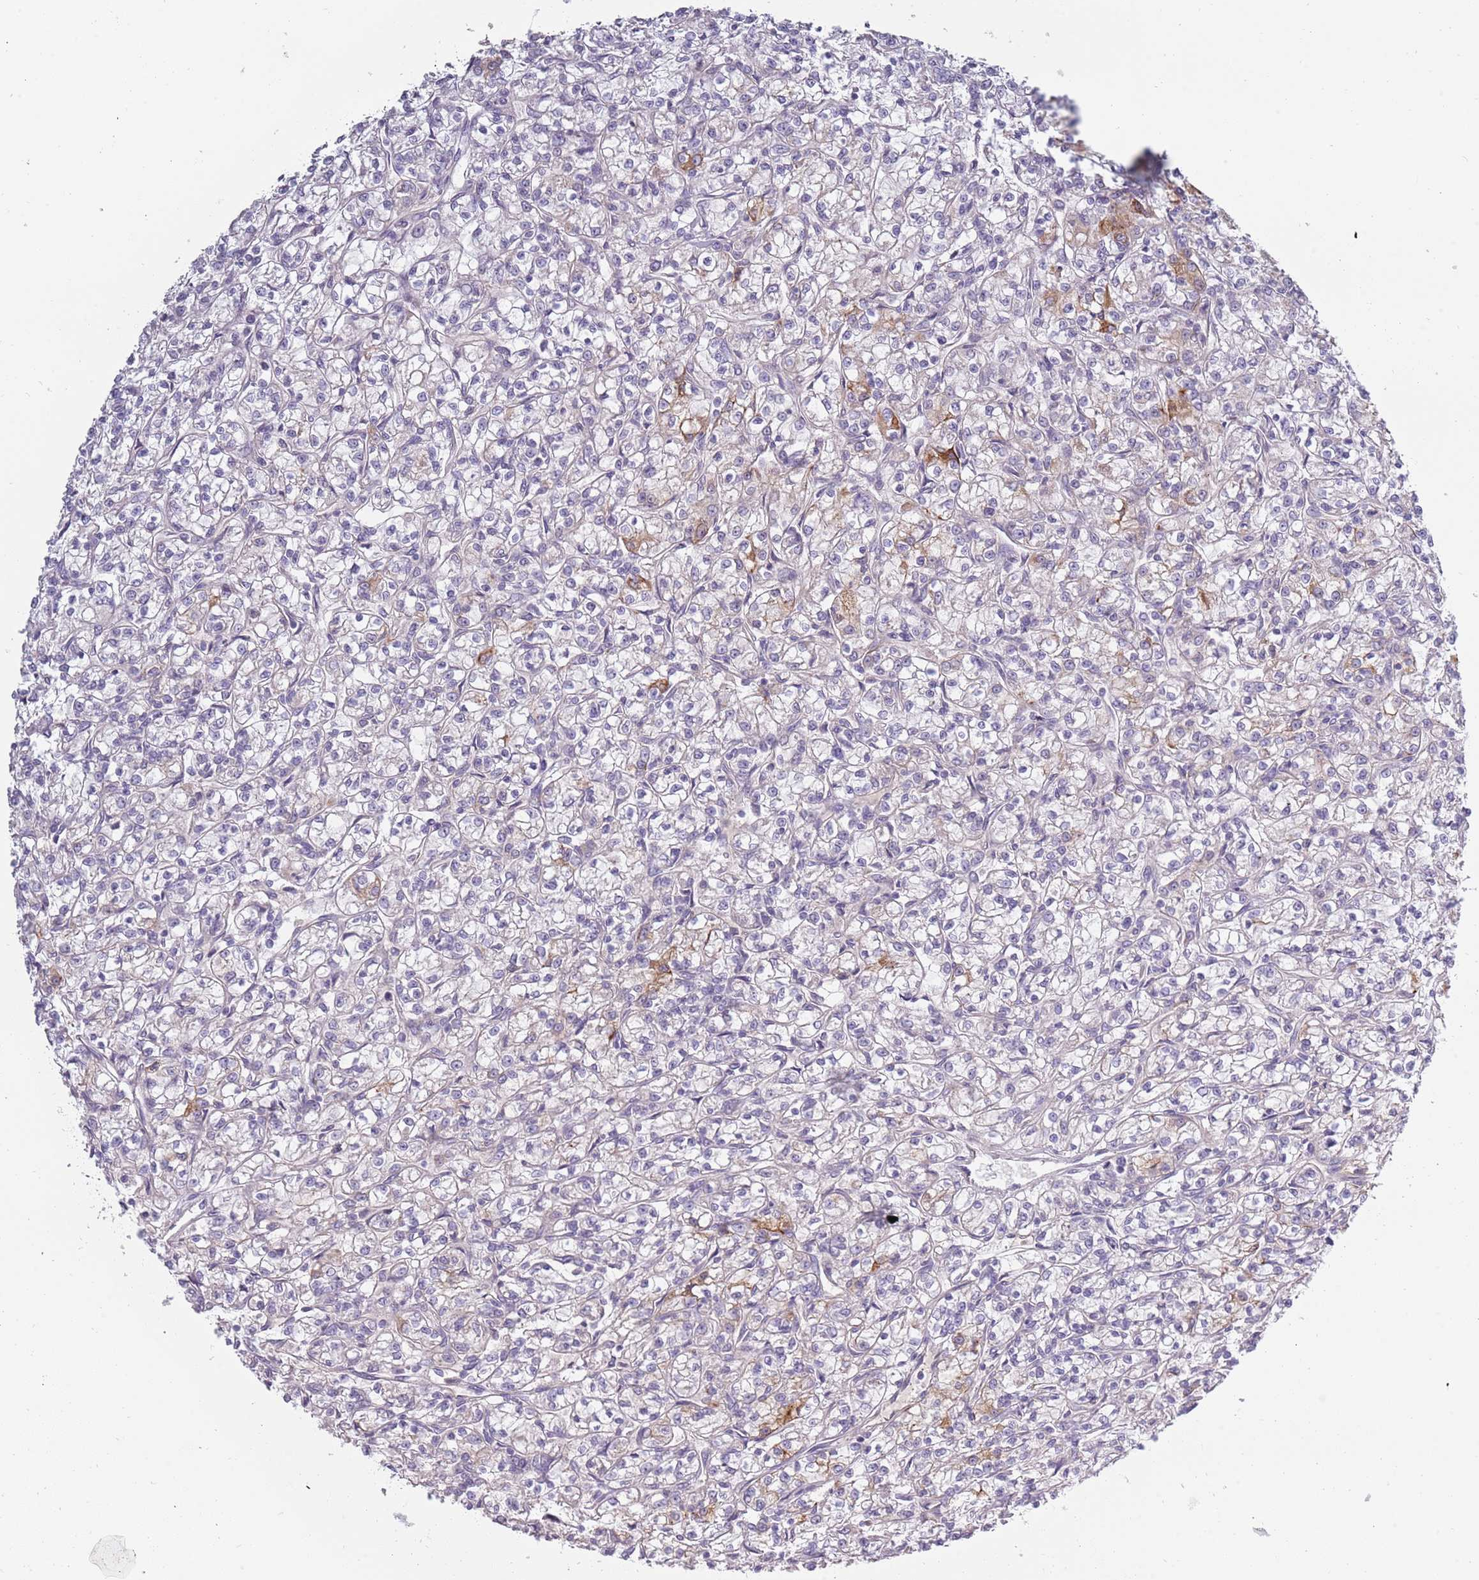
{"staining": {"intensity": "moderate", "quantity": "<25%", "location": "cytoplasmic/membranous"}, "tissue": "renal cancer", "cell_type": "Tumor cells", "image_type": "cancer", "snomed": [{"axis": "morphology", "description": "Adenocarcinoma, NOS"}, {"axis": "topography", "description": "Kidney"}], "caption": "Protein staining shows moderate cytoplasmic/membranous positivity in approximately <25% of tumor cells in renal cancer (adenocarcinoma).", "gene": "TNFRSF6B", "patient": {"sex": "female", "age": 59}}